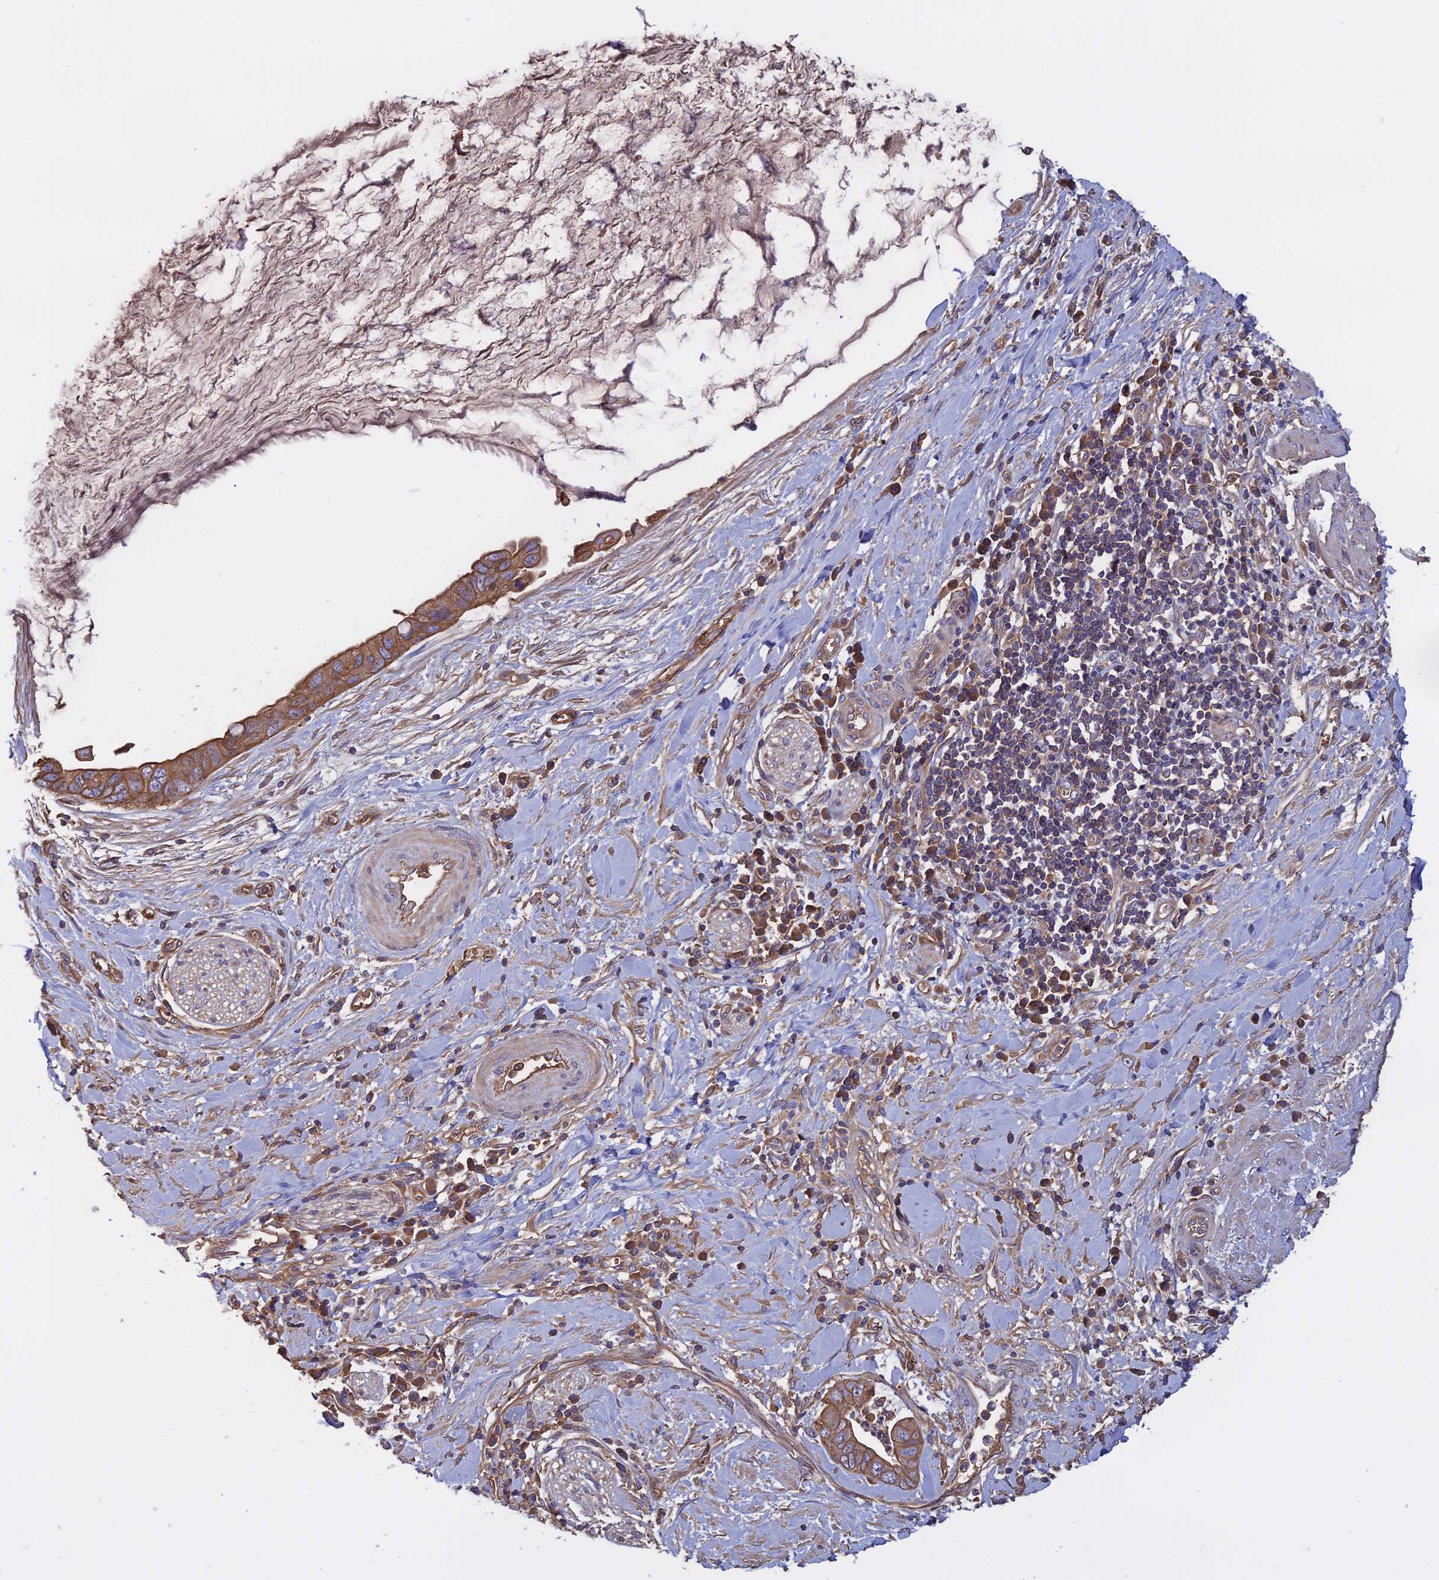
{"staining": {"intensity": "moderate", "quantity": ">75%", "location": "cytoplasmic/membranous"}, "tissue": "pancreatic cancer", "cell_type": "Tumor cells", "image_type": "cancer", "snomed": [{"axis": "morphology", "description": "Adenocarcinoma, NOS"}, {"axis": "topography", "description": "Pancreas"}], "caption": "High-magnification brightfield microscopy of adenocarcinoma (pancreatic) stained with DAB (brown) and counterstained with hematoxylin (blue). tumor cells exhibit moderate cytoplasmic/membranous expression is appreciated in approximately>75% of cells.", "gene": "GALR2", "patient": {"sex": "male", "age": 75}}